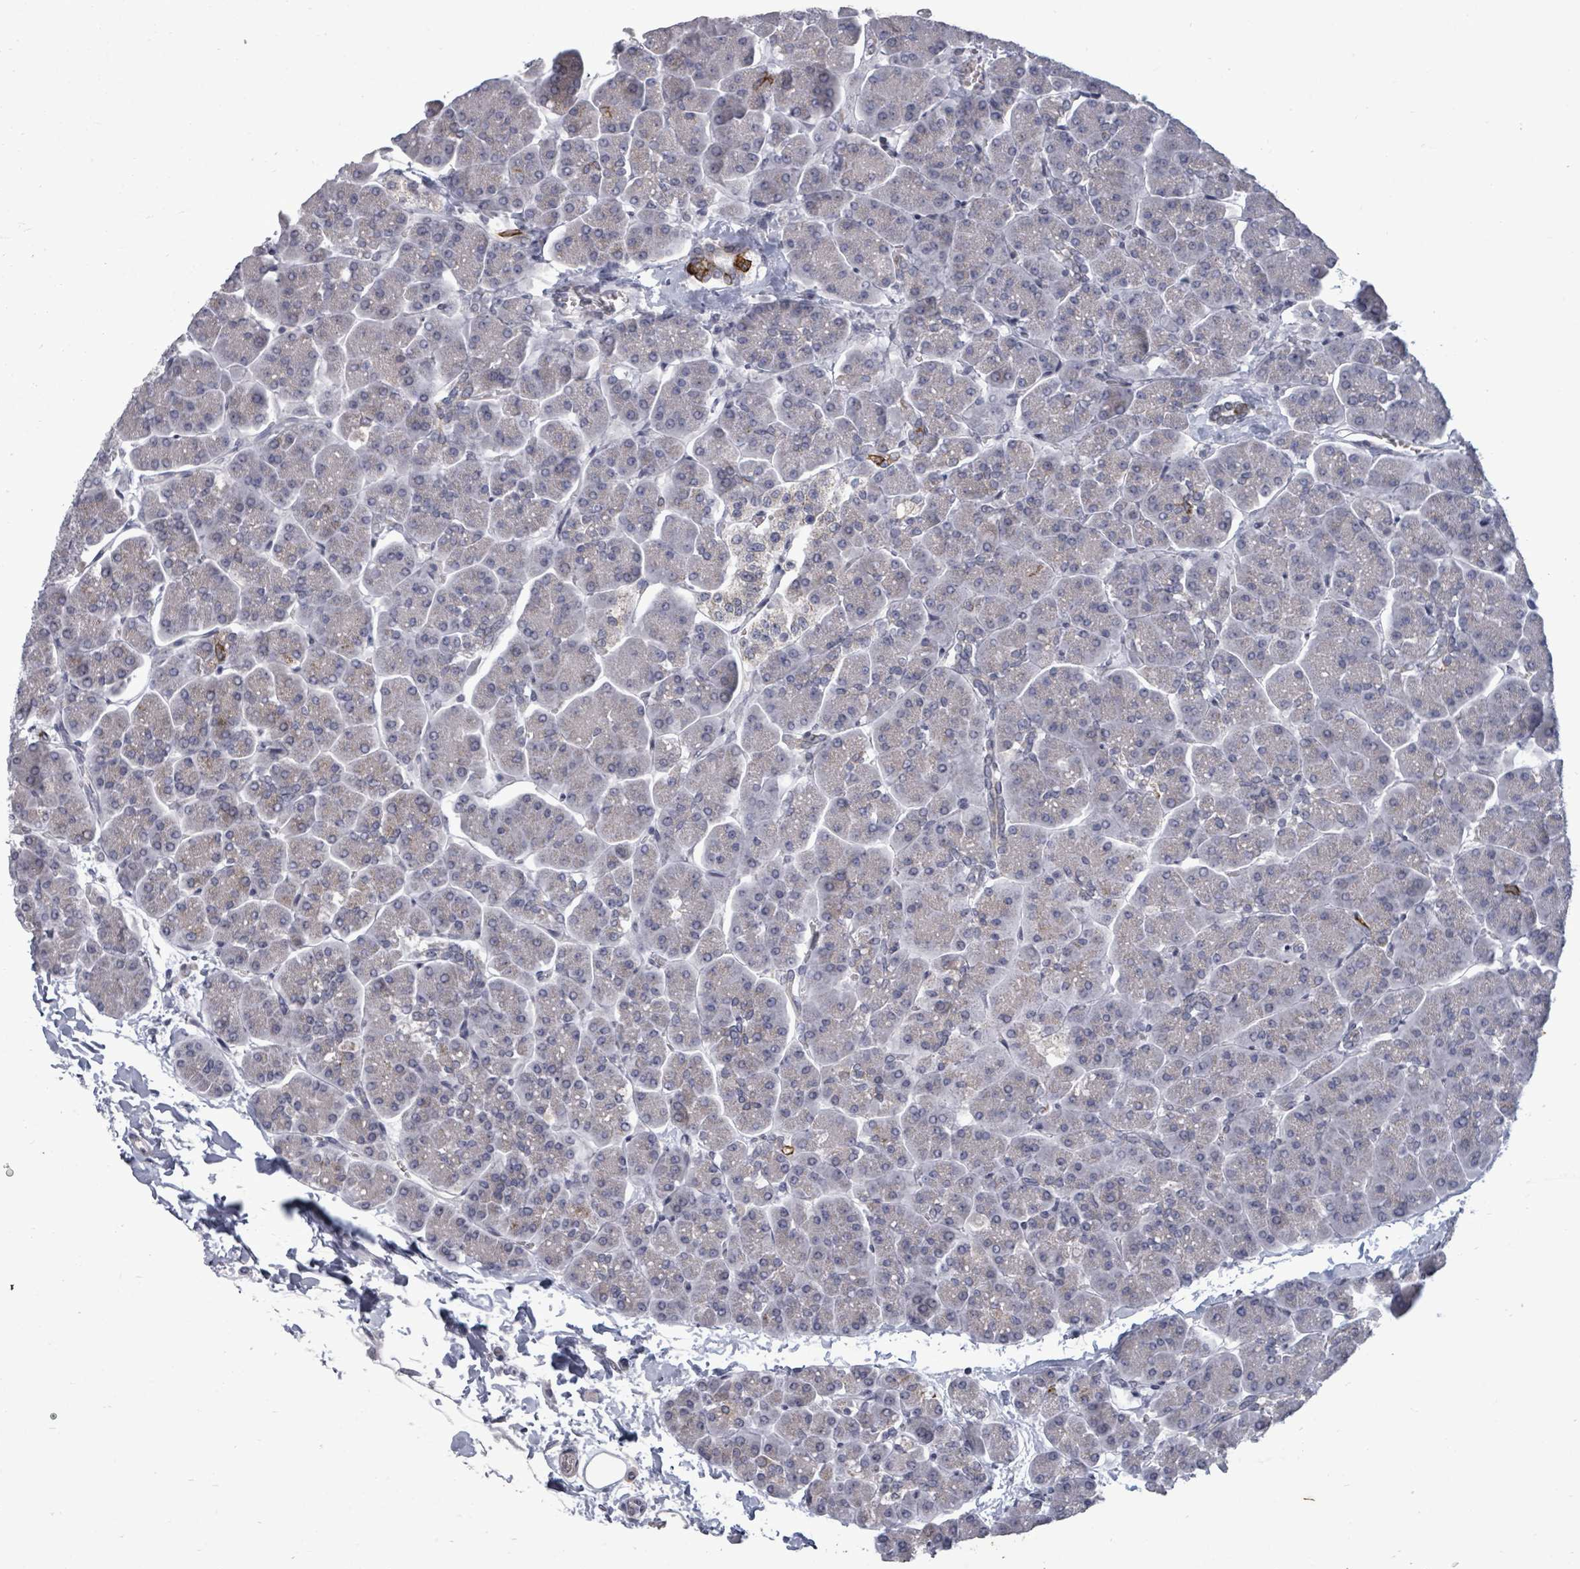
{"staining": {"intensity": "weak", "quantity": "<25%", "location": "cytoplasmic/membranous"}, "tissue": "pancreas", "cell_type": "Exocrine glandular cells", "image_type": "normal", "snomed": [{"axis": "morphology", "description": "Normal tissue, NOS"}, {"axis": "topography", "description": "Pancreas"}, {"axis": "topography", "description": "Peripheral nerve tissue"}], "caption": "An IHC photomicrograph of benign pancreas is shown. There is no staining in exocrine glandular cells of pancreas.", "gene": "PTPN20", "patient": {"sex": "male", "age": 54}}